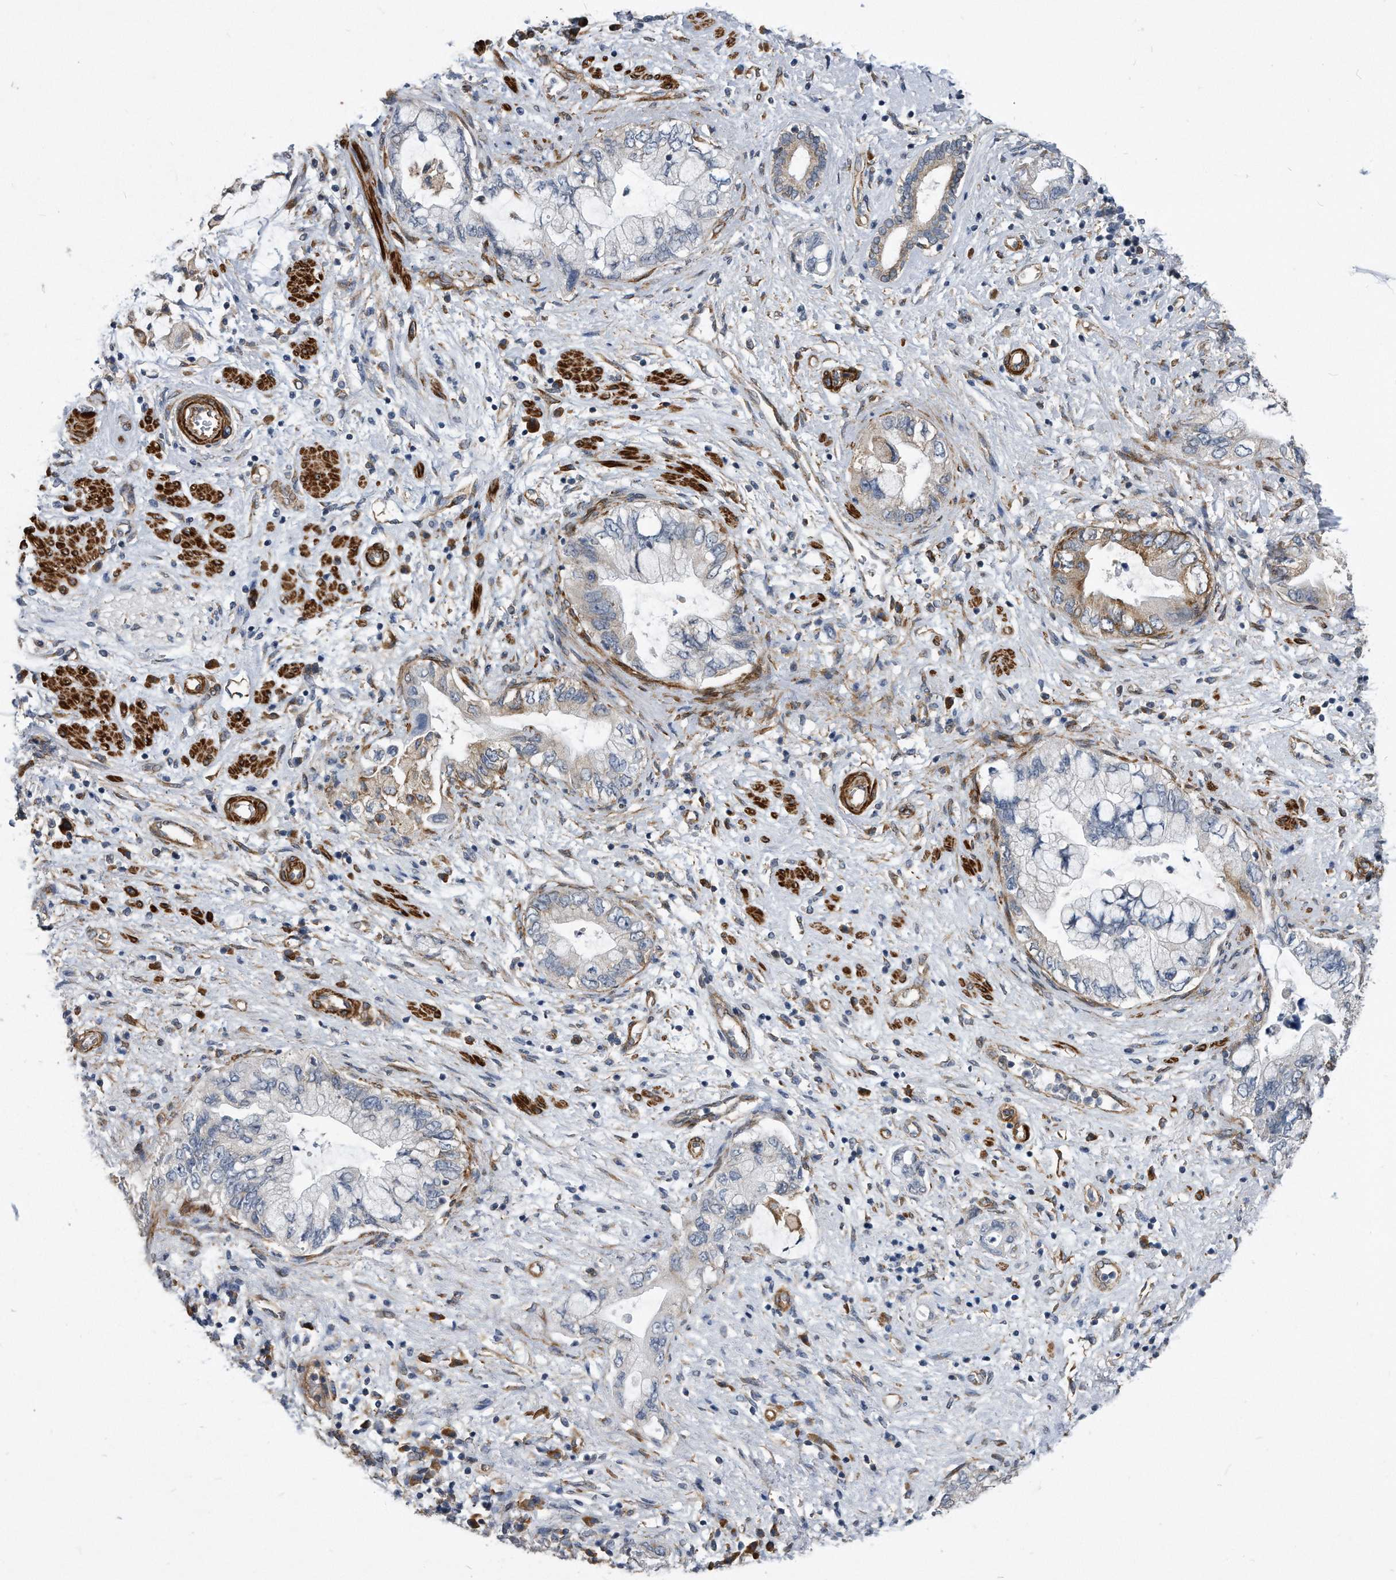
{"staining": {"intensity": "moderate", "quantity": "<25%", "location": "cytoplasmic/membranous"}, "tissue": "pancreatic cancer", "cell_type": "Tumor cells", "image_type": "cancer", "snomed": [{"axis": "morphology", "description": "Adenocarcinoma, NOS"}, {"axis": "topography", "description": "Pancreas"}], "caption": "Pancreatic cancer (adenocarcinoma) tissue shows moderate cytoplasmic/membranous expression in about <25% of tumor cells", "gene": "EIF2B4", "patient": {"sex": "female", "age": 73}}